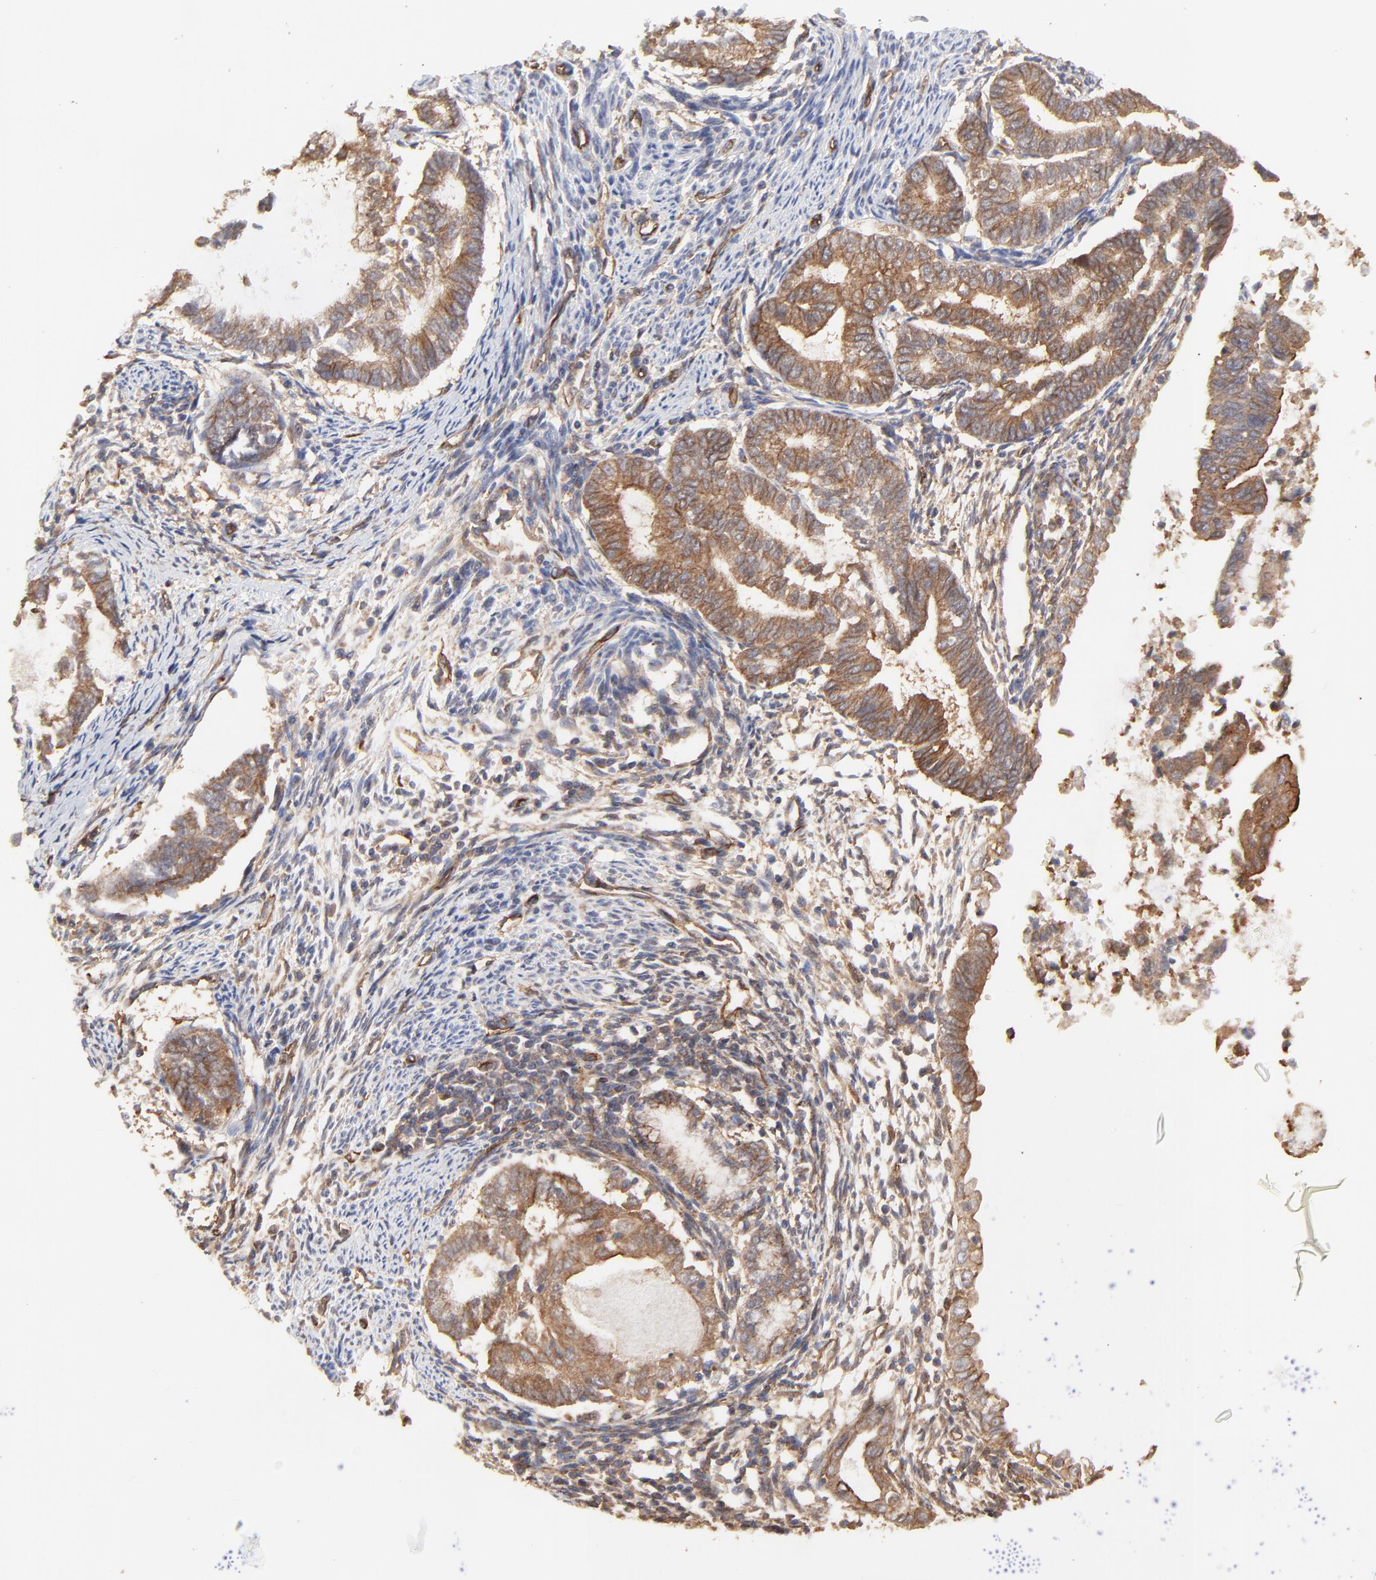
{"staining": {"intensity": "moderate", "quantity": "25%-75%", "location": "cytoplasmic/membranous"}, "tissue": "endometrial cancer", "cell_type": "Tumor cells", "image_type": "cancer", "snomed": [{"axis": "morphology", "description": "Adenocarcinoma, NOS"}, {"axis": "topography", "description": "Endometrium"}], "caption": "This micrograph shows immunohistochemistry staining of endometrial cancer (adenocarcinoma), with medium moderate cytoplasmic/membranous staining in approximately 25%-75% of tumor cells.", "gene": "ARMT1", "patient": {"sex": "female", "age": 63}}